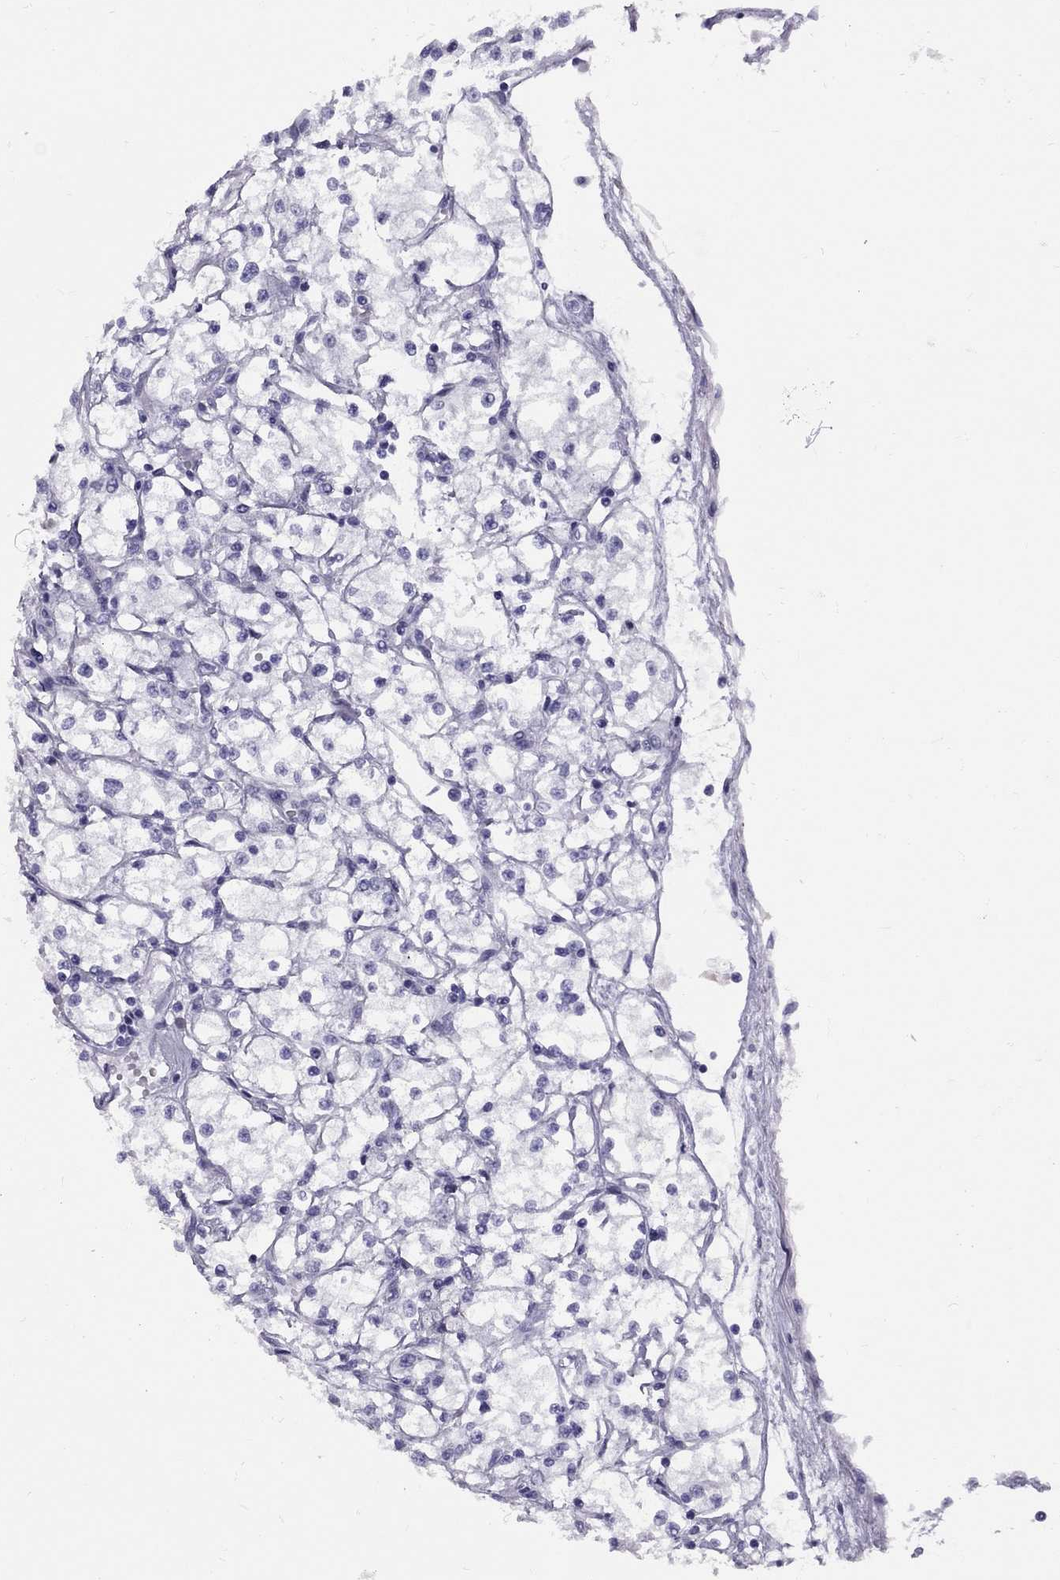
{"staining": {"intensity": "negative", "quantity": "none", "location": "none"}, "tissue": "renal cancer", "cell_type": "Tumor cells", "image_type": "cancer", "snomed": [{"axis": "morphology", "description": "Adenocarcinoma, NOS"}, {"axis": "topography", "description": "Kidney"}], "caption": "The histopathology image displays no staining of tumor cells in renal cancer.", "gene": "FSCN3", "patient": {"sex": "male", "age": 67}}